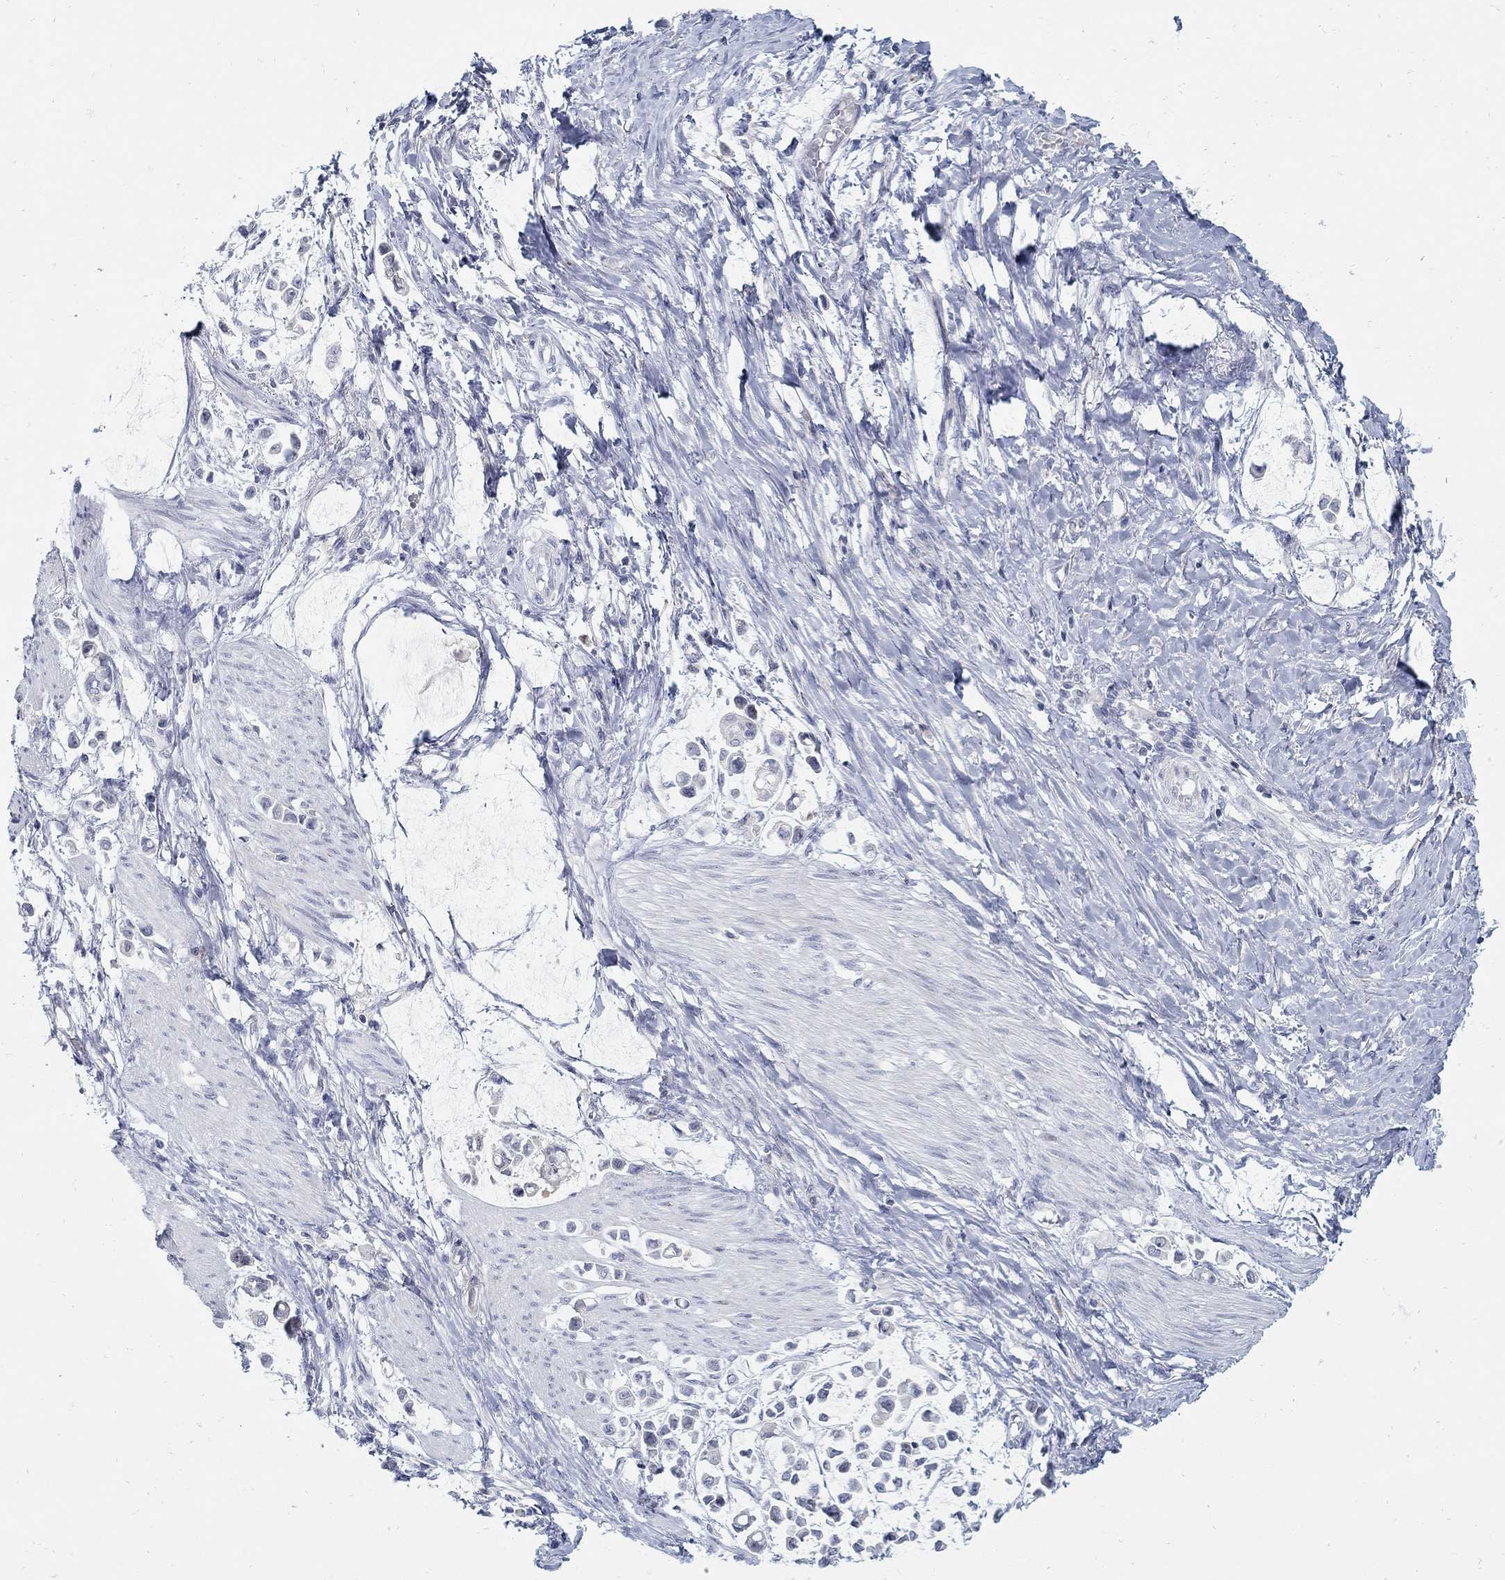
{"staining": {"intensity": "negative", "quantity": "none", "location": "none"}, "tissue": "stomach cancer", "cell_type": "Tumor cells", "image_type": "cancer", "snomed": [{"axis": "morphology", "description": "Adenocarcinoma, NOS"}, {"axis": "topography", "description": "Stomach"}], "caption": "Immunohistochemistry (IHC) histopathology image of human stomach cancer stained for a protein (brown), which shows no positivity in tumor cells. The staining was performed using DAB (3,3'-diaminobenzidine) to visualize the protein expression in brown, while the nuclei were stained in blue with hematoxylin (Magnification: 20x).", "gene": "ANO7", "patient": {"sex": "male", "age": 82}}